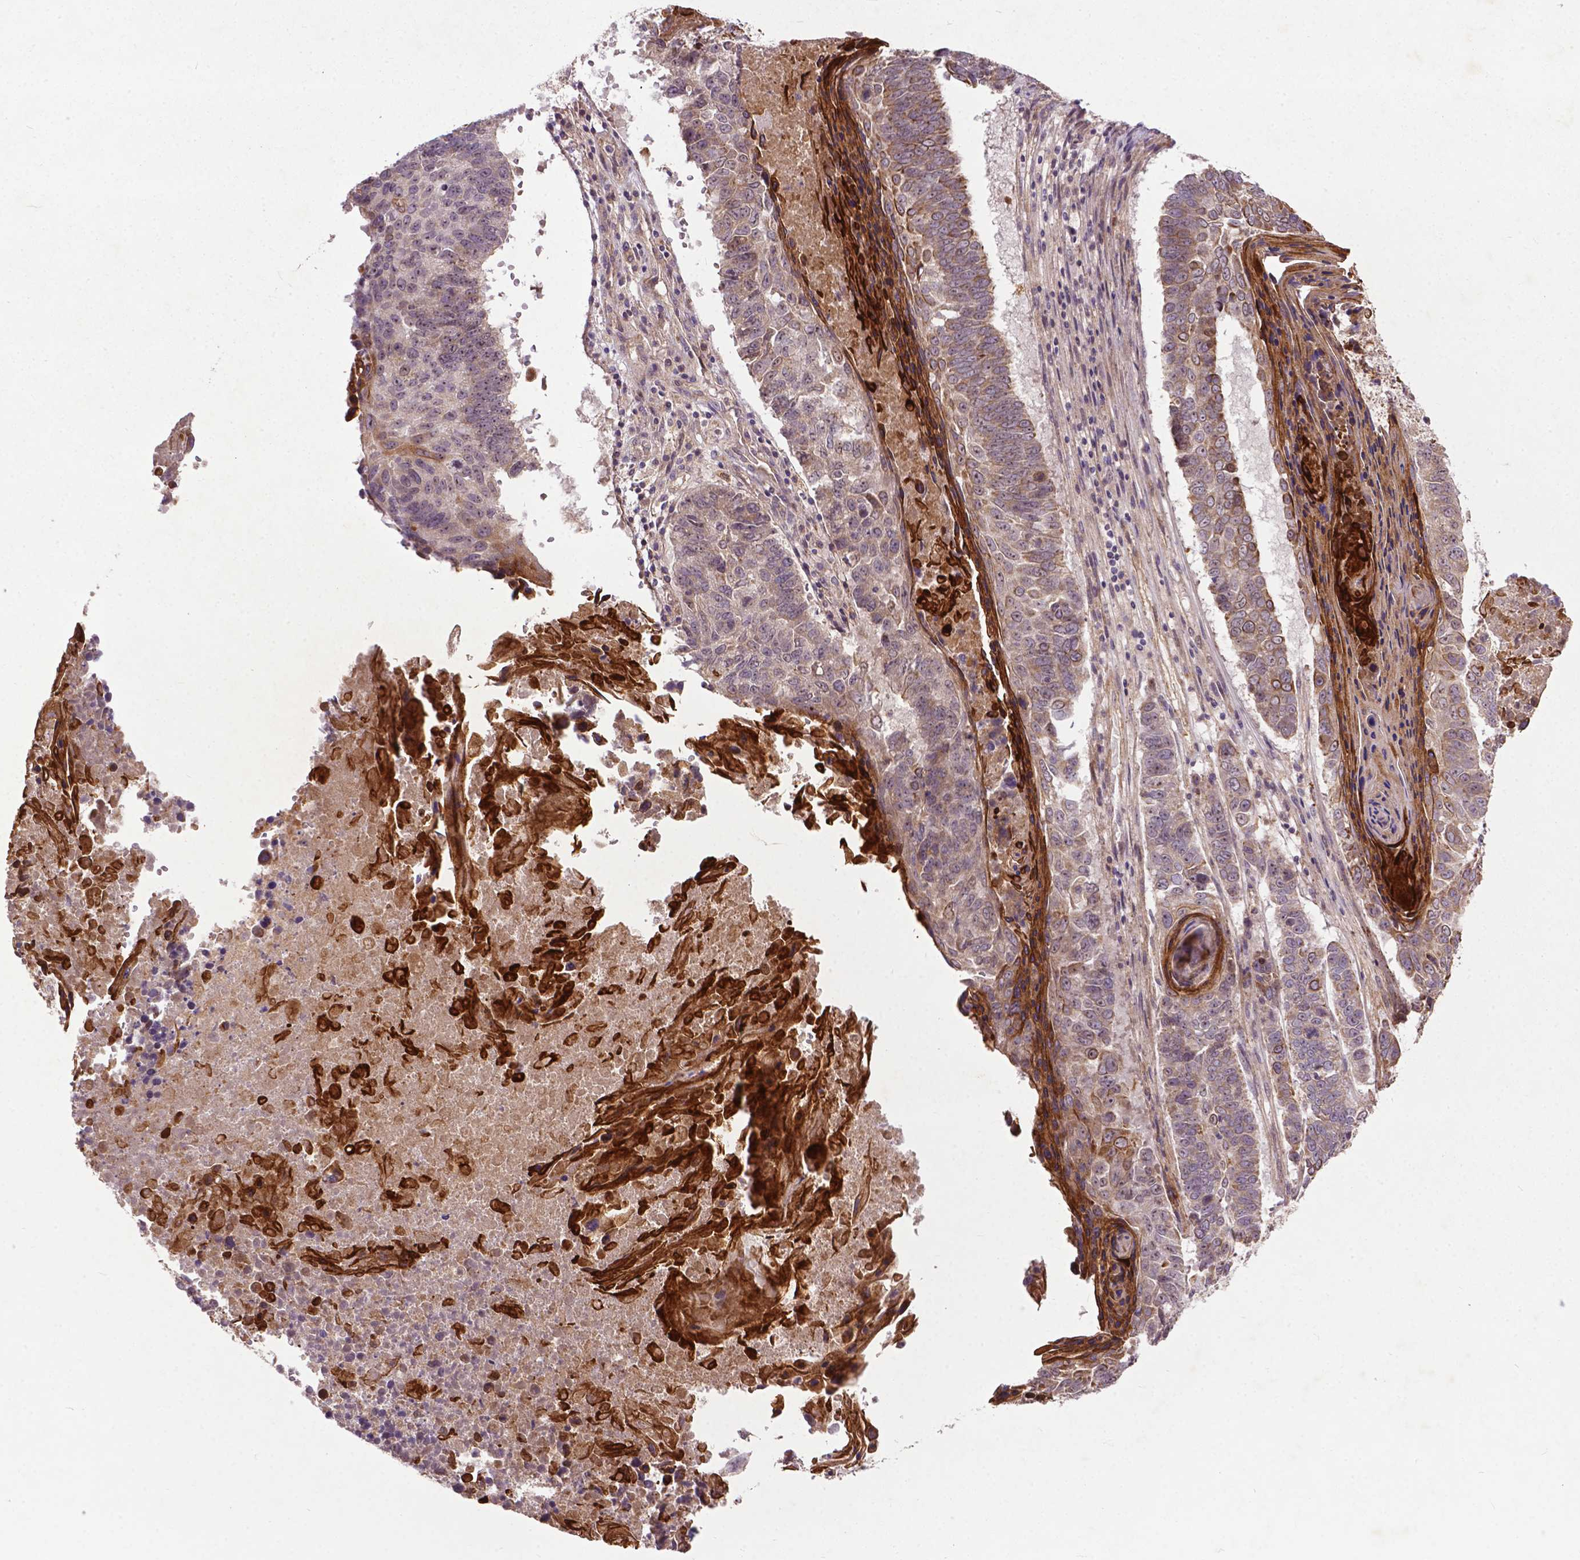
{"staining": {"intensity": "weak", "quantity": "25%-75%", "location": "cytoplasmic/membranous"}, "tissue": "lung cancer", "cell_type": "Tumor cells", "image_type": "cancer", "snomed": [{"axis": "morphology", "description": "Squamous cell carcinoma, NOS"}, {"axis": "topography", "description": "Lung"}], "caption": "A high-resolution image shows IHC staining of lung squamous cell carcinoma, which shows weak cytoplasmic/membranous expression in approximately 25%-75% of tumor cells. Using DAB (brown) and hematoxylin (blue) stains, captured at high magnification using brightfield microscopy.", "gene": "PARP3", "patient": {"sex": "male", "age": 73}}